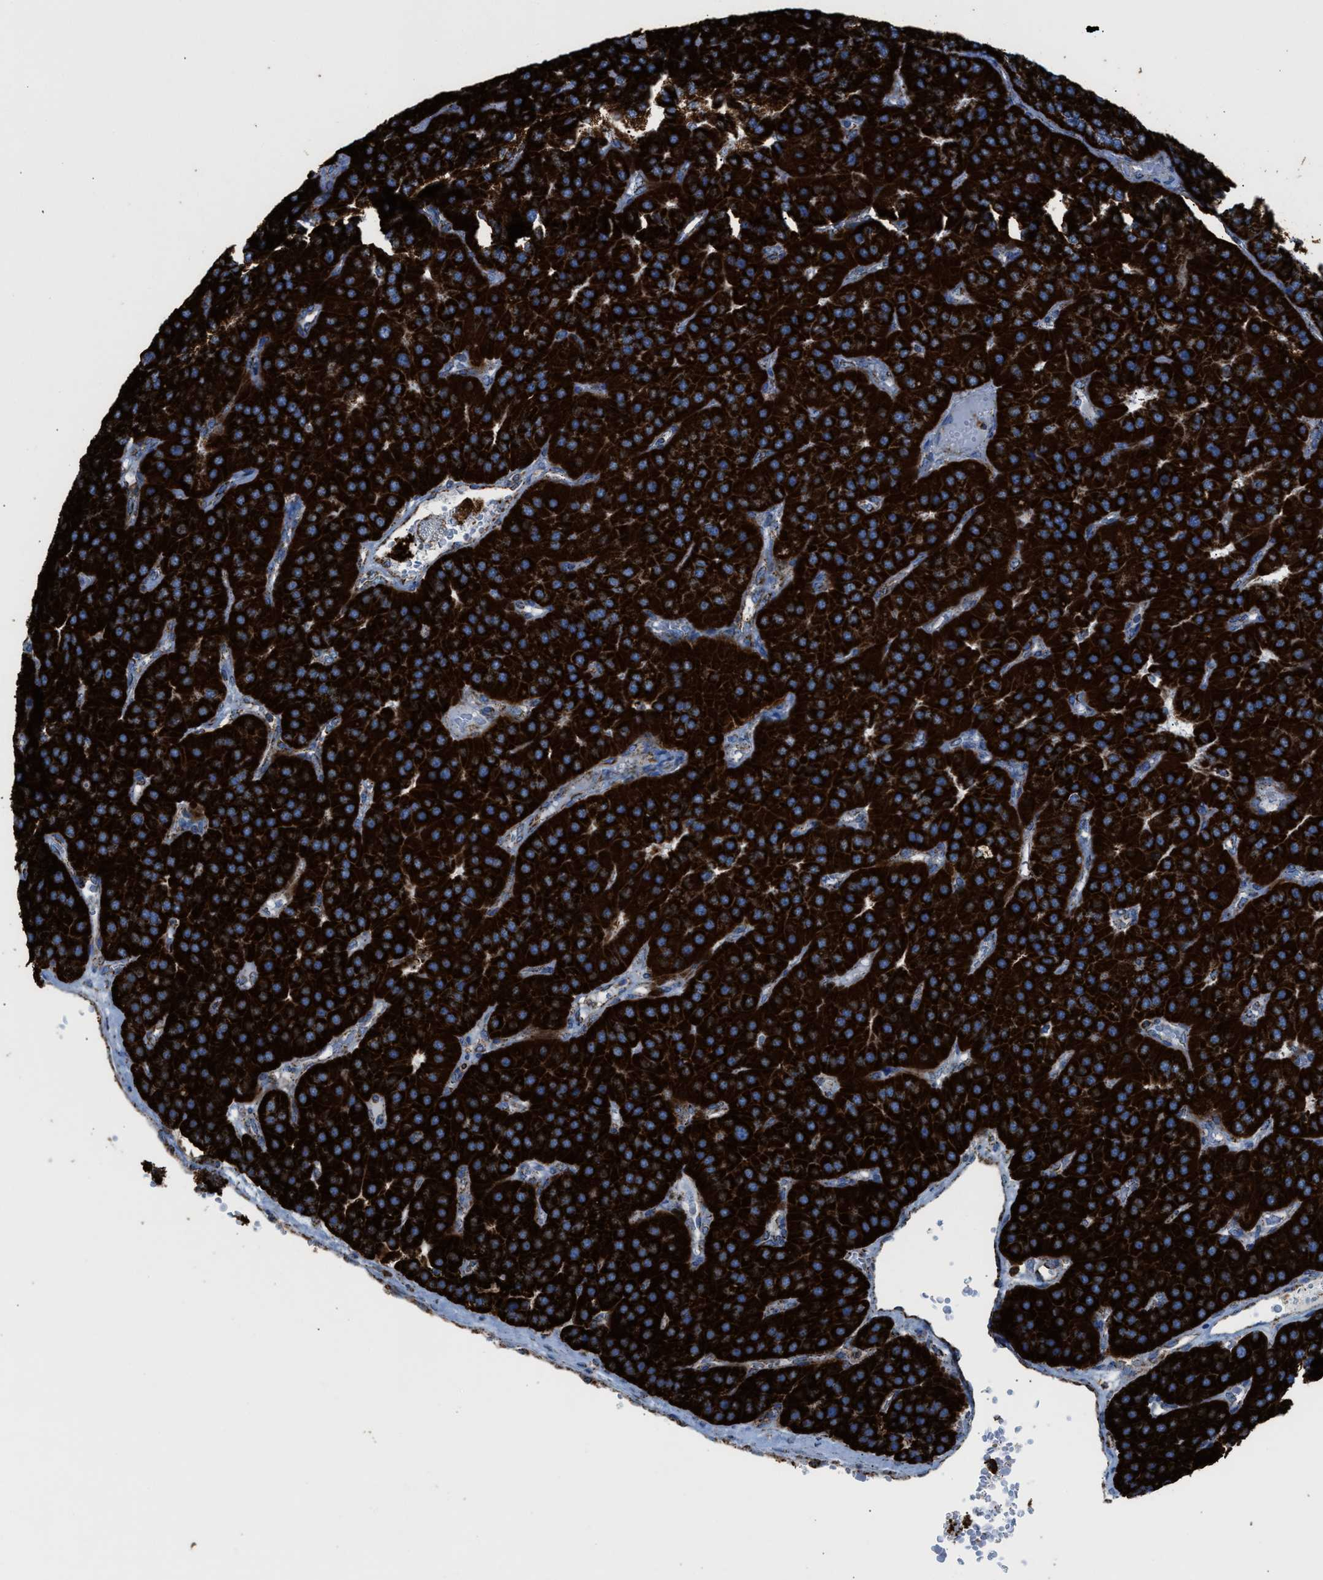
{"staining": {"intensity": "strong", "quantity": ">75%", "location": "cytoplasmic/membranous"}, "tissue": "parathyroid gland", "cell_type": "Glandular cells", "image_type": "normal", "snomed": [{"axis": "morphology", "description": "Normal tissue, NOS"}, {"axis": "morphology", "description": "Adenoma, NOS"}, {"axis": "topography", "description": "Parathyroid gland"}], "caption": "Glandular cells show high levels of strong cytoplasmic/membranous positivity in about >75% of cells in unremarkable parathyroid gland.", "gene": "ECHS1", "patient": {"sex": "female", "age": 86}}